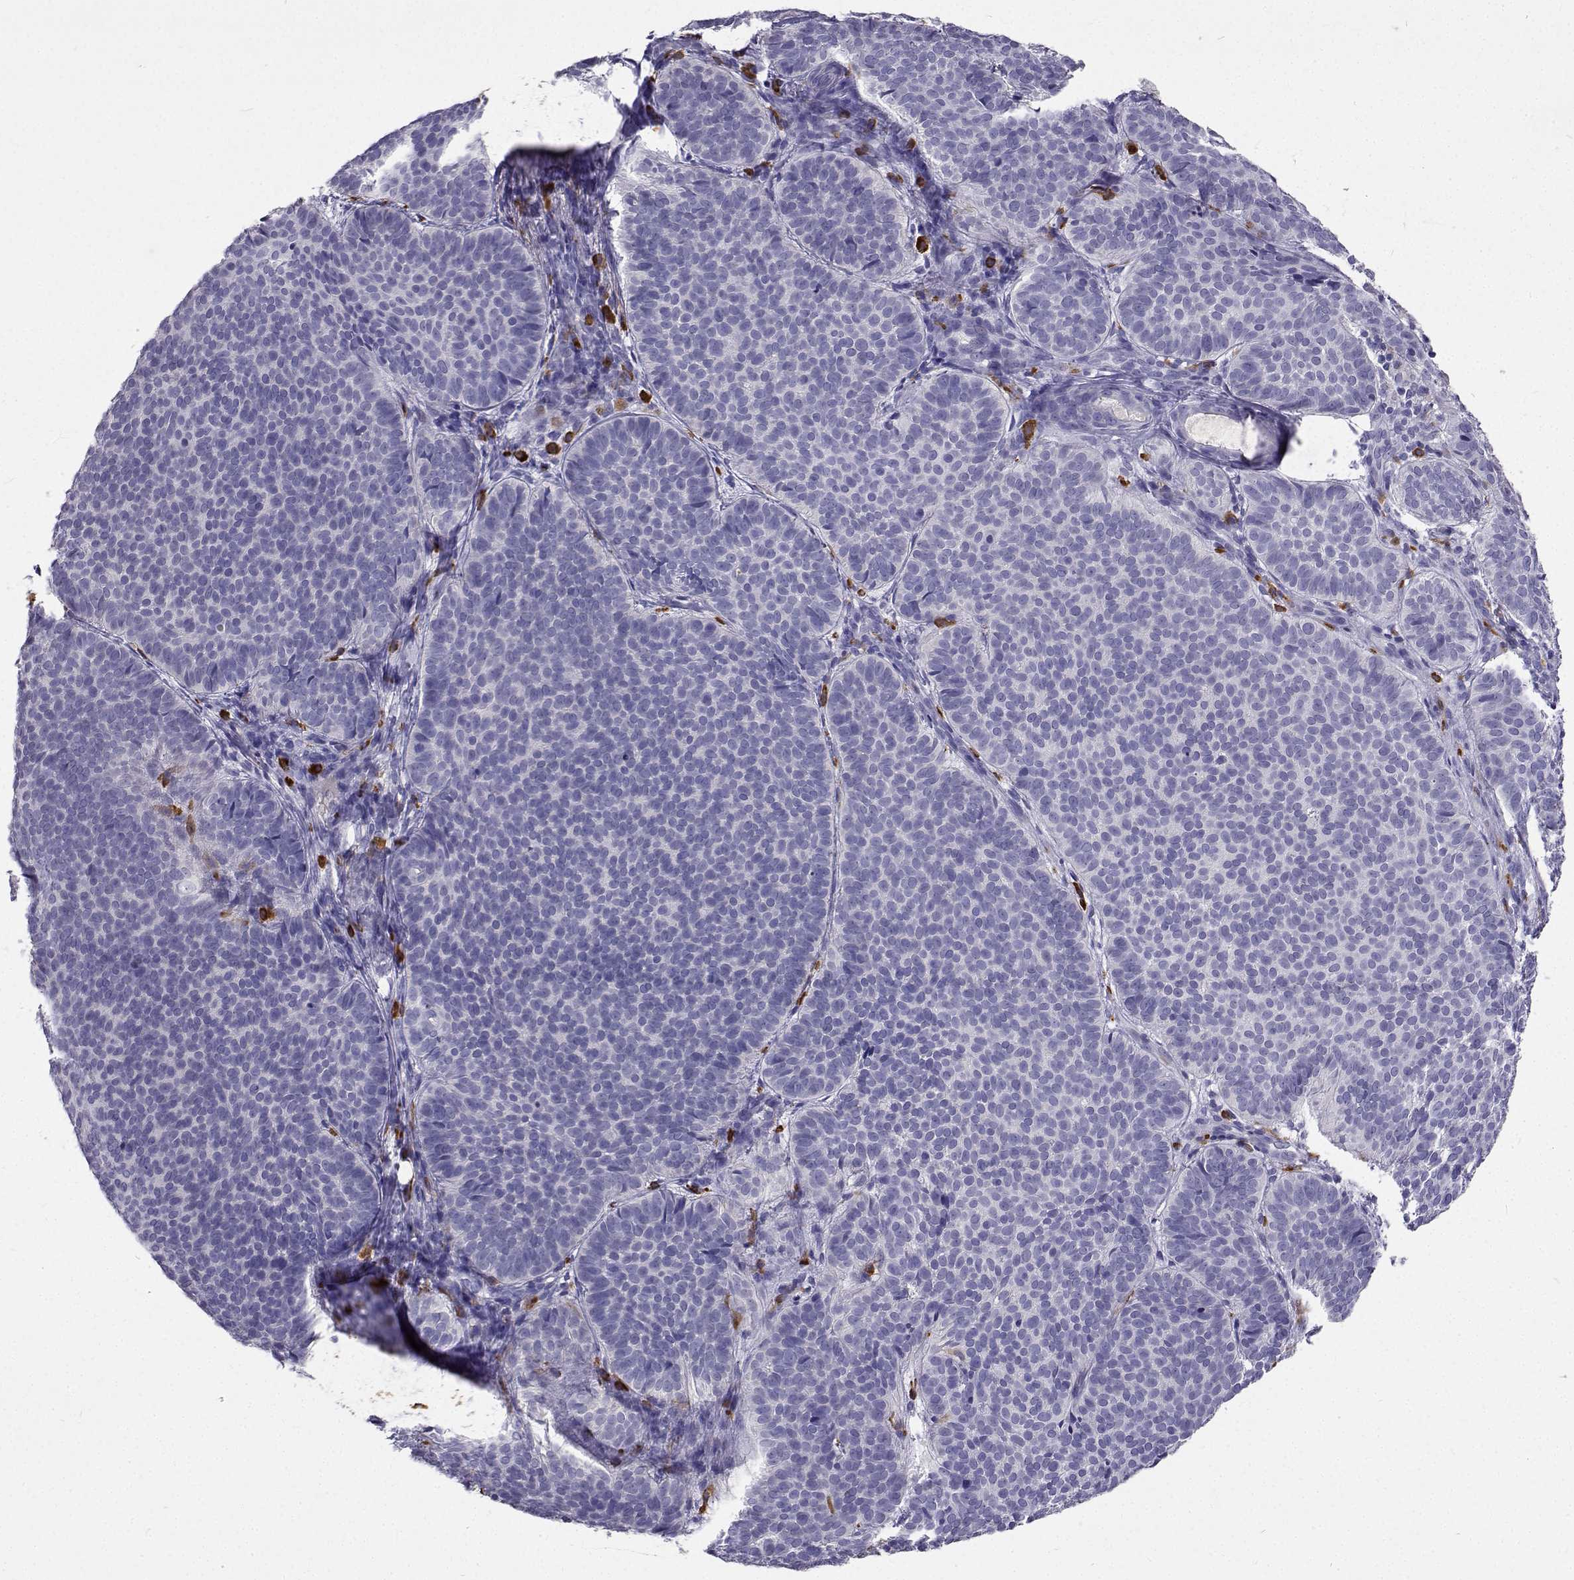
{"staining": {"intensity": "negative", "quantity": "none", "location": "none"}, "tissue": "skin cancer", "cell_type": "Tumor cells", "image_type": "cancer", "snomed": [{"axis": "morphology", "description": "Basal cell carcinoma"}, {"axis": "topography", "description": "Skin"}], "caption": "This image is of skin basal cell carcinoma stained with IHC to label a protein in brown with the nuclei are counter-stained blue. There is no expression in tumor cells.", "gene": "CFAP44", "patient": {"sex": "male", "age": 57}}